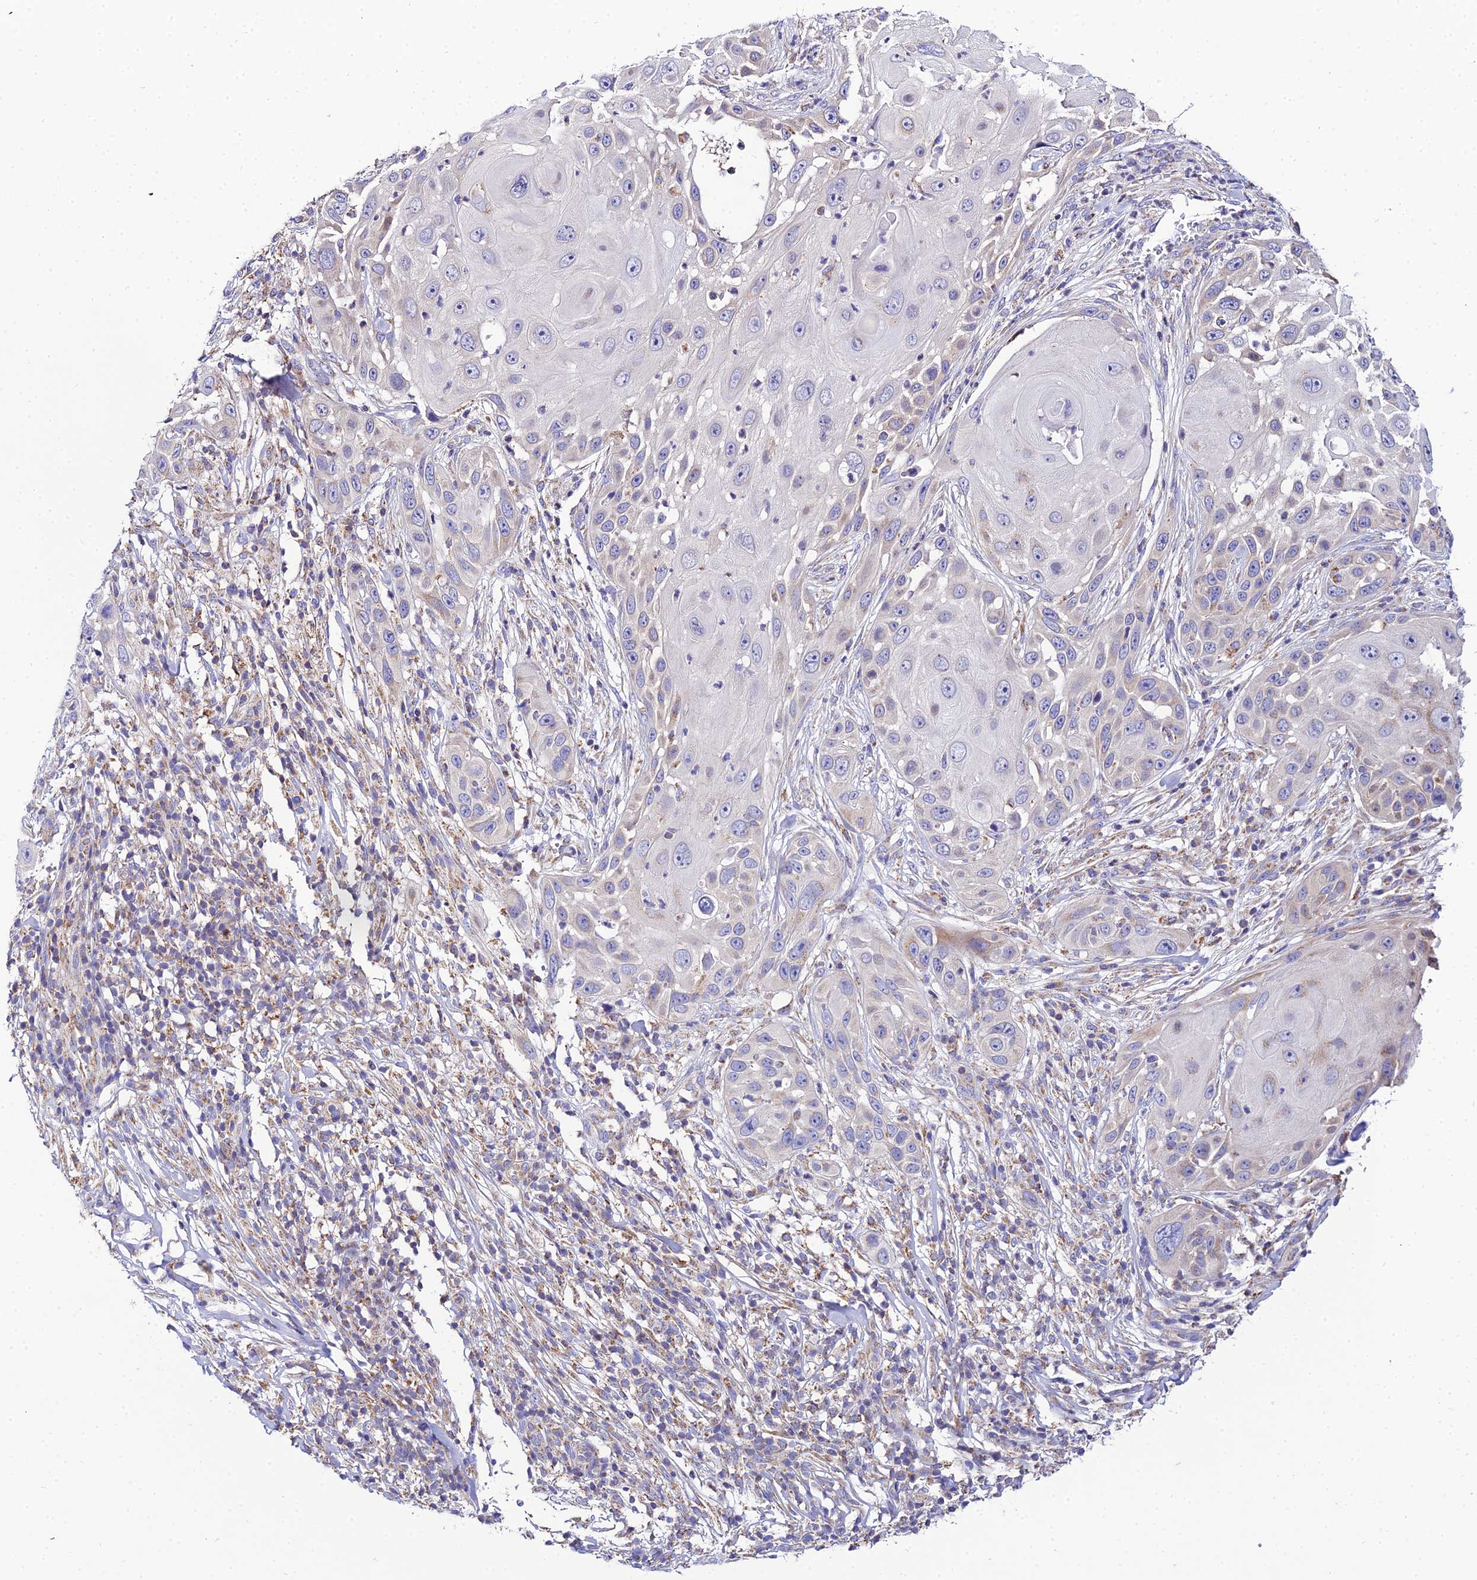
{"staining": {"intensity": "weak", "quantity": "<25%", "location": "cytoplasmic/membranous"}, "tissue": "skin cancer", "cell_type": "Tumor cells", "image_type": "cancer", "snomed": [{"axis": "morphology", "description": "Squamous cell carcinoma, NOS"}, {"axis": "topography", "description": "Skin"}], "caption": "DAB (3,3'-diaminobenzidine) immunohistochemical staining of human skin squamous cell carcinoma reveals no significant staining in tumor cells. (Immunohistochemistry (ihc), brightfield microscopy, high magnification).", "gene": "NIPSNAP3A", "patient": {"sex": "female", "age": 44}}